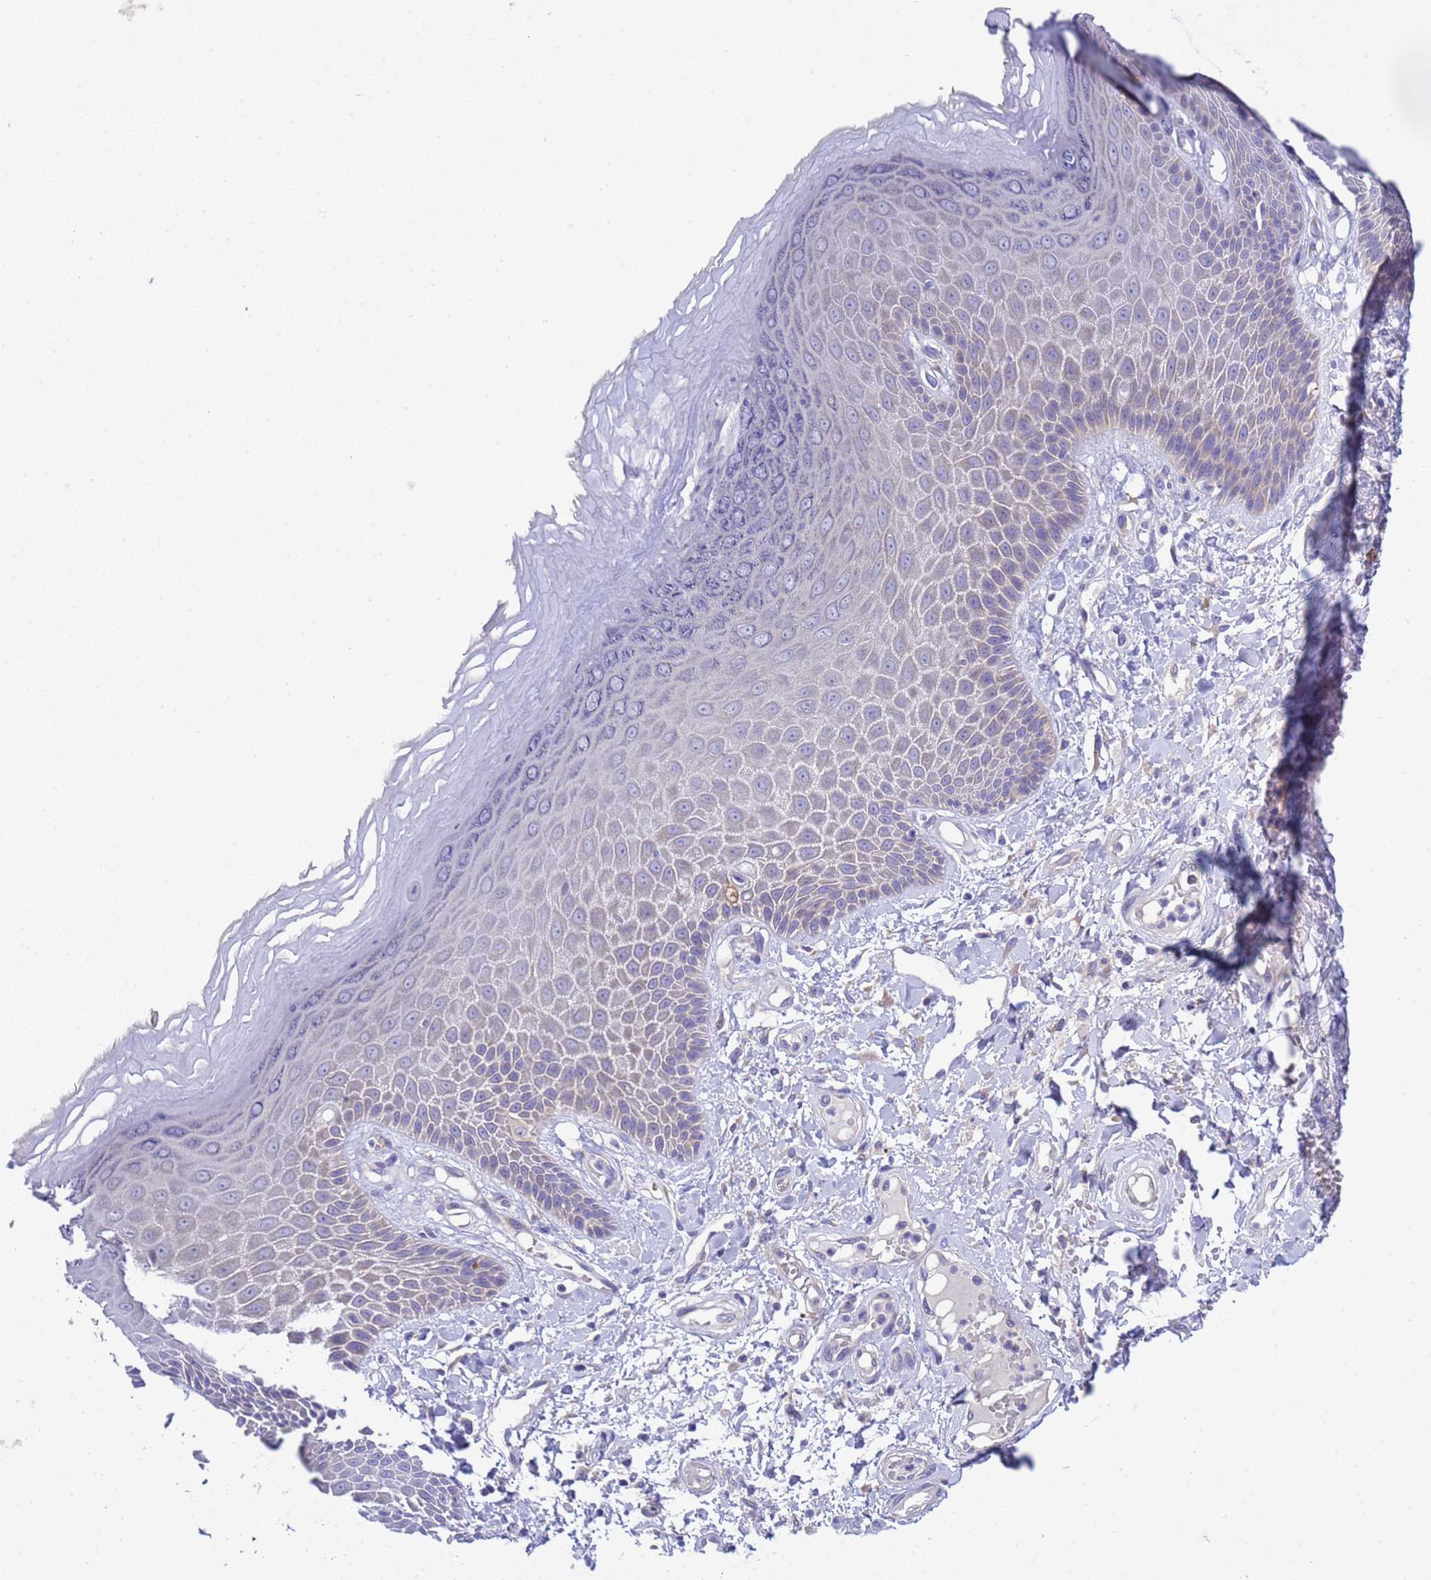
{"staining": {"intensity": "weak", "quantity": "<25%", "location": "cytoplasmic/membranous"}, "tissue": "skin", "cell_type": "Epidermal cells", "image_type": "normal", "snomed": [{"axis": "morphology", "description": "Normal tissue, NOS"}, {"axis": "topography", "description": "Anal"}], "caption": "A high-resolution micrograph shows immunohistochemistry (IHC) staining of unremarkable skin, which shows no significant staining in epidermal cells.", "gene": "RC3H2", "patient": {"sex": "male", "age": 78}}